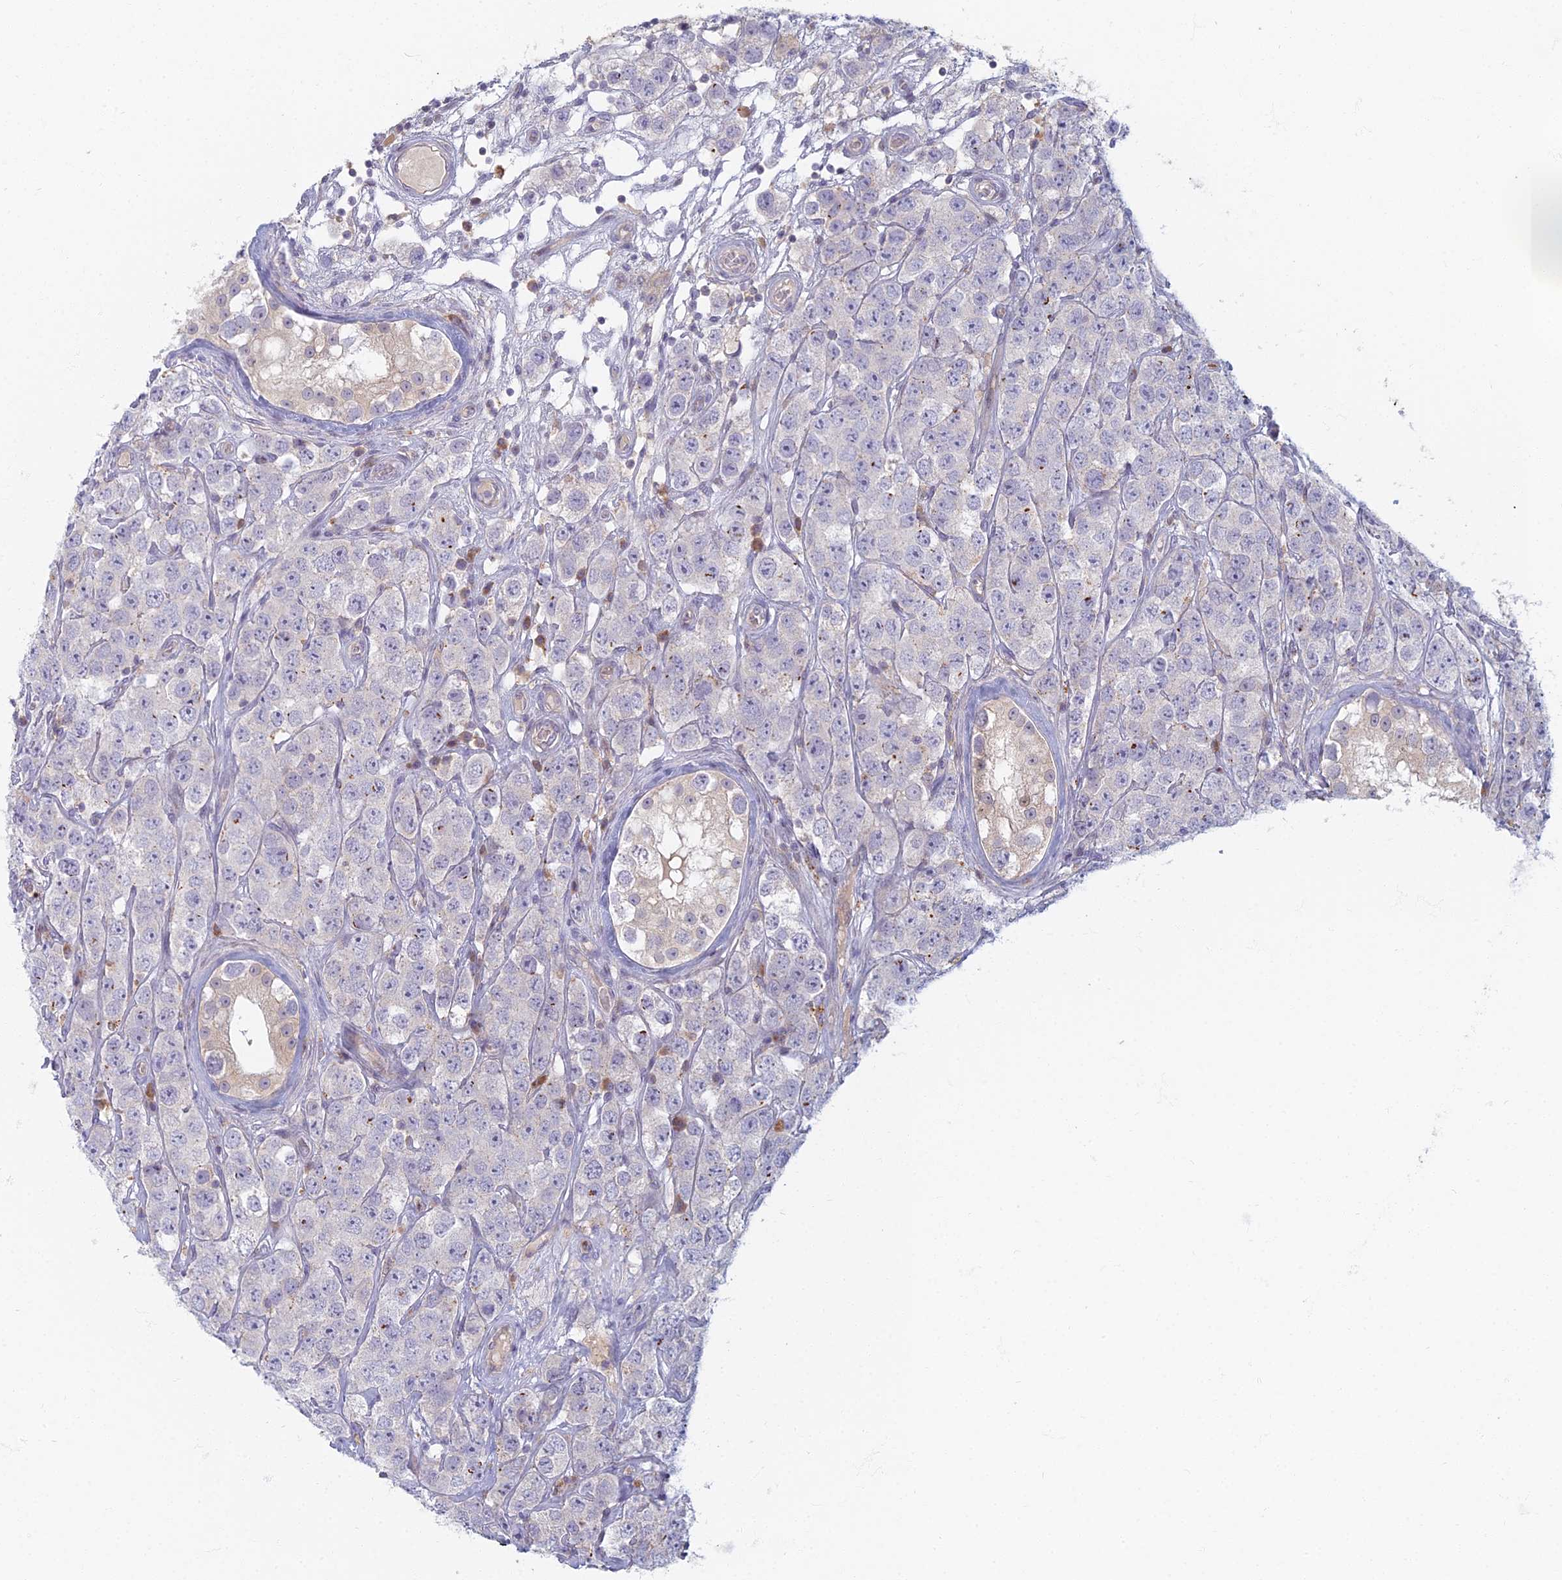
{"staining": {"intensity": "negative", "quantity": "none", "location": "none"}, "tissue": "testis cancer", "cell_type": "Tumor cells", "image_type": "cancer", "snomed": [{"axis": "morphology", "description": "Seminoma, NOS"}, {"axis": "topography", "description": "Testis"}], "caption": "DAB (3,3'-diaminobenzidine) immunohistochemical staining of human testis cancer (seminoma) reveals no significant expression in tumor cells.", "gene": "CHMP4B", "patient": {"sex": "male", "age": 28}}